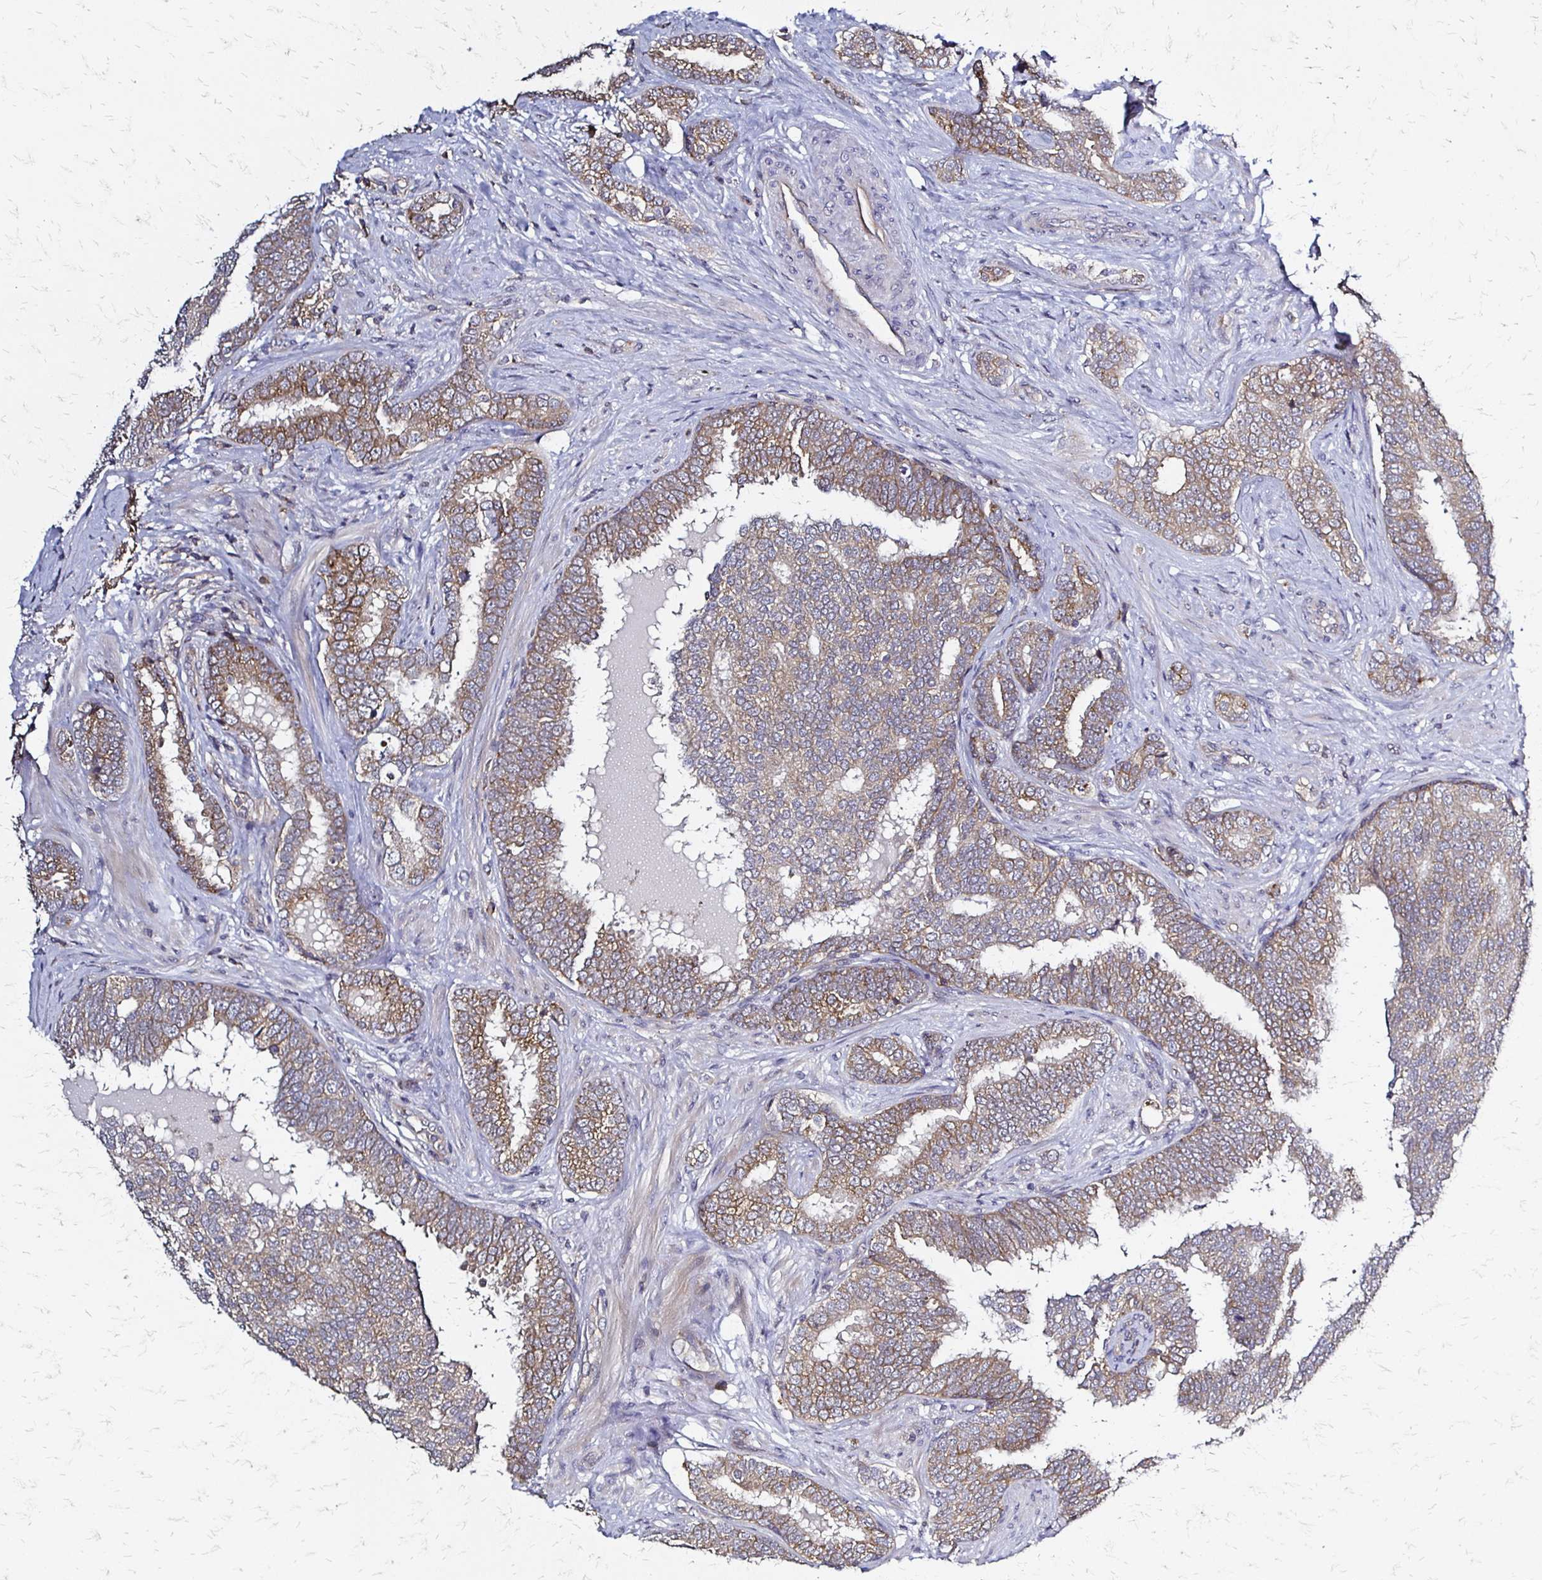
{"staining": {"intensity": "moderate", "quantity": "25%-75%", "location": "cytoplasmic/membranous"}, "tissue": "prostate cancer", "cell_type": "Tumor cells", "image_type": "cancer", "snomed": [{"axis": "morphology", "description": "Adenocarcinoma, High grade"}, {"axis": "topography", "description": "Prostate"}], "caption": "Protein staining exhibits moderate cytoplasmic/membranous staining in about 25%-75% of tumor cells in high-grade adenocarcinoma (prostate).", "gene": "SLC9A9", "patient": {"sex": "male", "age": 72}}